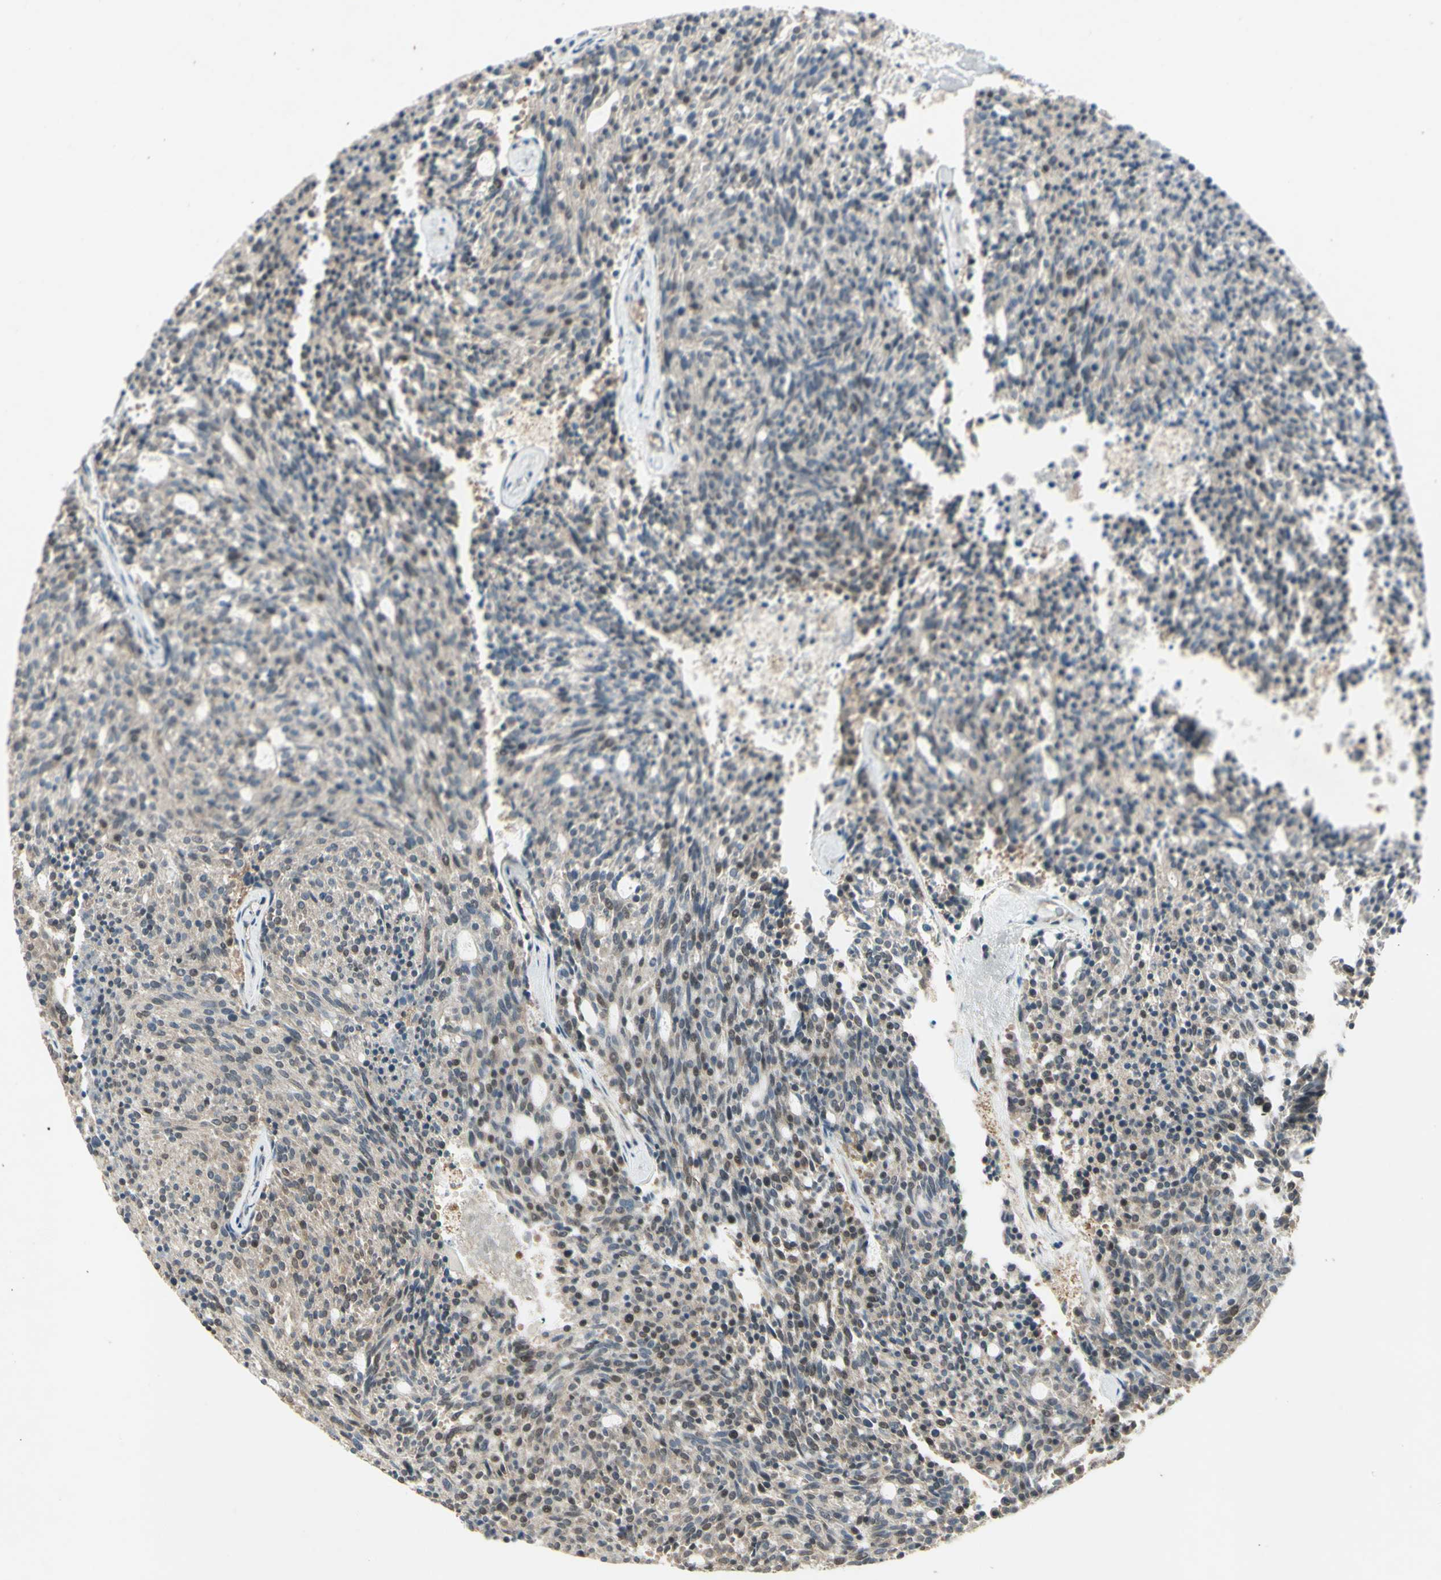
{"staining": {"intensity": "weak", "quantity": "25%-75%", "location": "nuclear"}, "tissue": "carcinoid", "cell_type": "Tumor cells", "image_type": "cancer", "snomed": [{"axis": "morphology", "description": "Carcinoid, malignant, NOS"}, {"axis": "topography", "description": "Pancreas"}], "caption": "Carcinoid tissue shows weak nuclear staining in about 25%-75% of tumor cells", "gene": "PSMD5", "patient": {"sex": "female", "age": 54}}